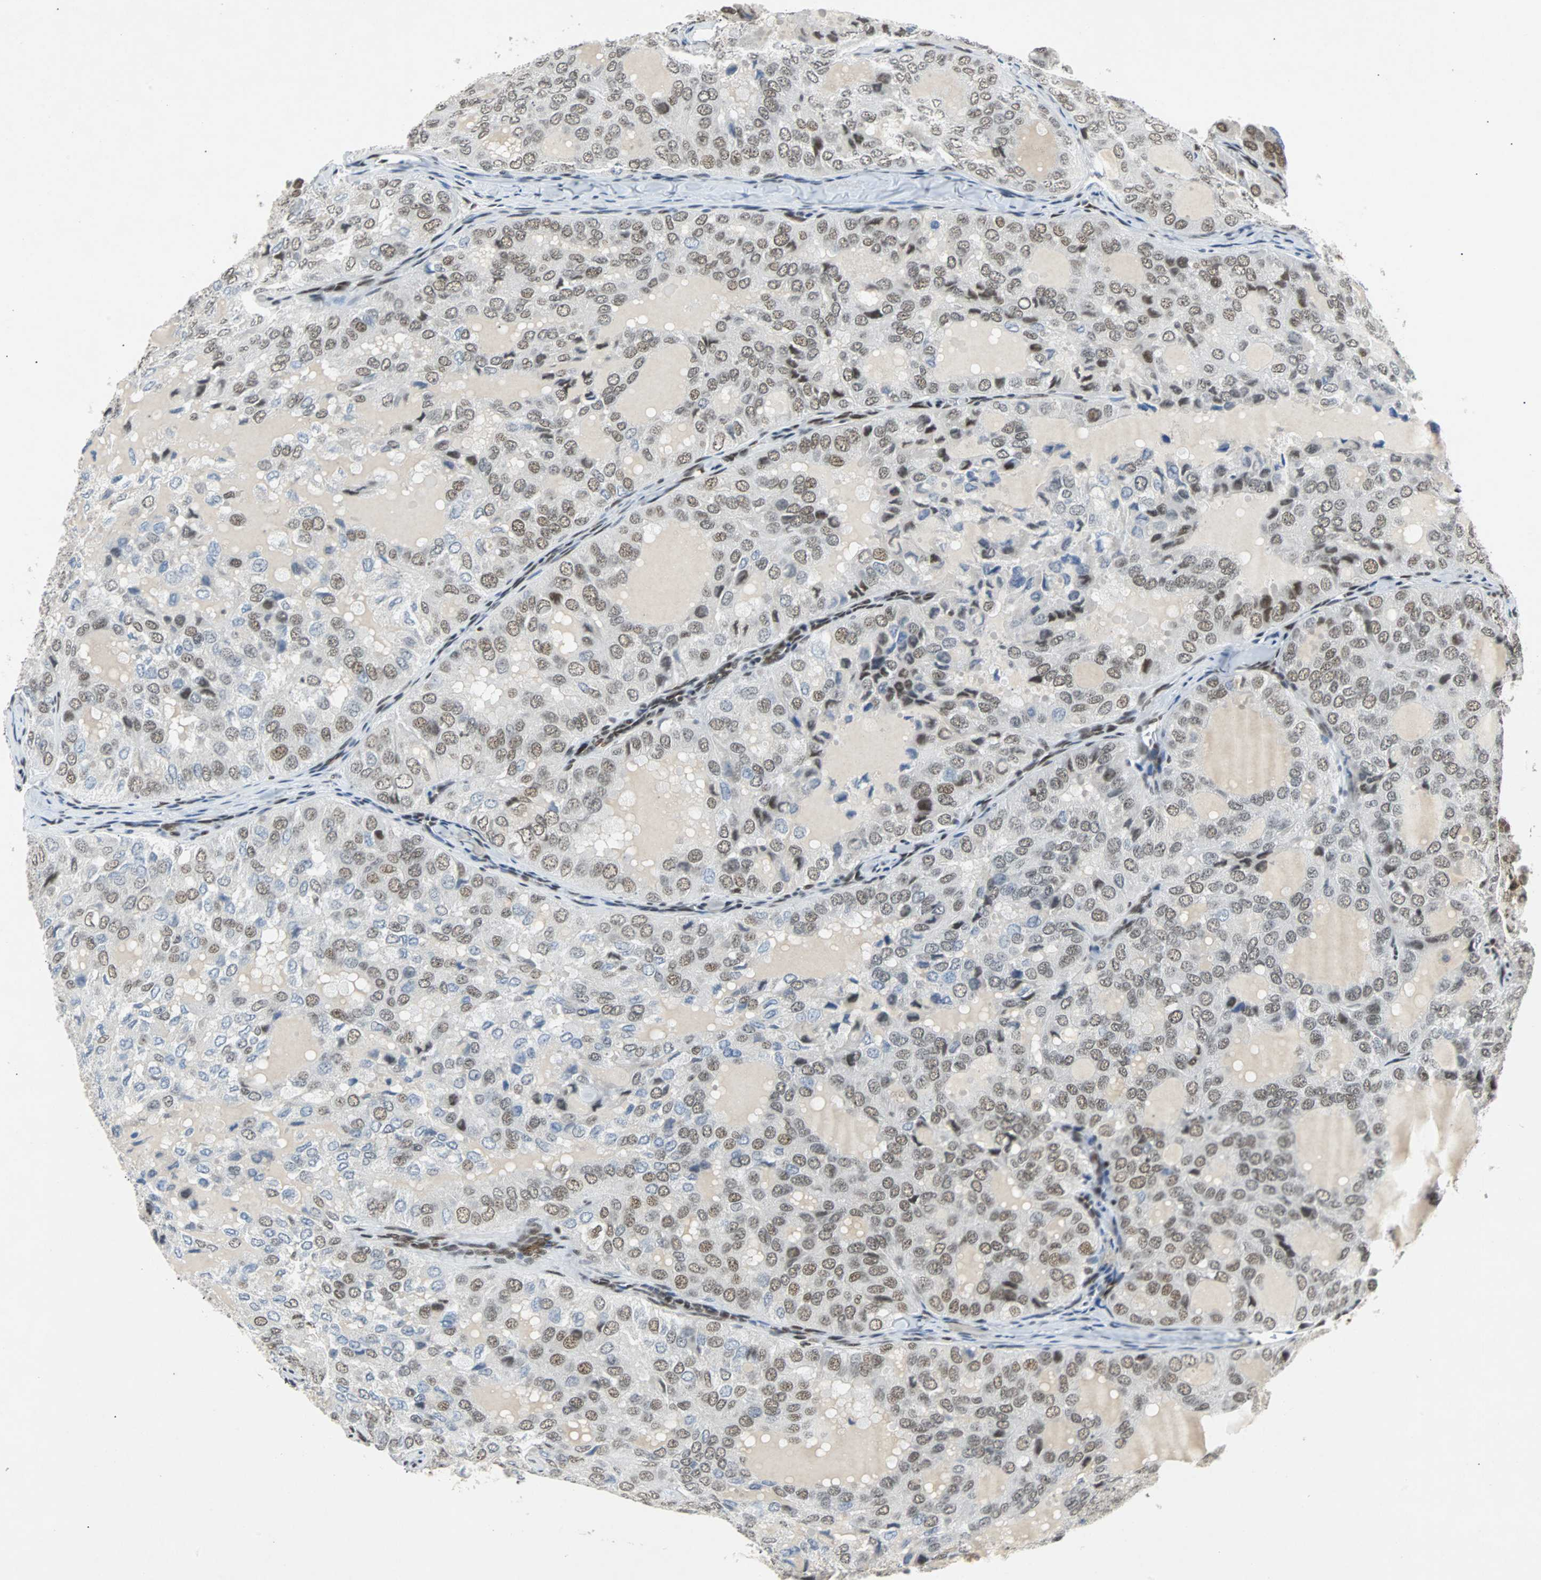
{"staining": {"intensity": "moderate", "quantity": "25%-75%", "location": "nuclear"}, "tissue": "thyroid cancer", "cell_type": "Tumor cells", "image_type": "cancer", "snomed": [{"axis": "morphology", "description": "Follicular adenoma carcinoma, NOS"}, {"axis": "topography", "description": "Thyroid gland"}], "caption": "Thyroid cancer (follicular adenoma carcinoma) stained for a protein reveals moderate nuclear positivity in tumor cells.", "gene": "GATAD2A", "patient": {"sex": "male", "age": 75}}